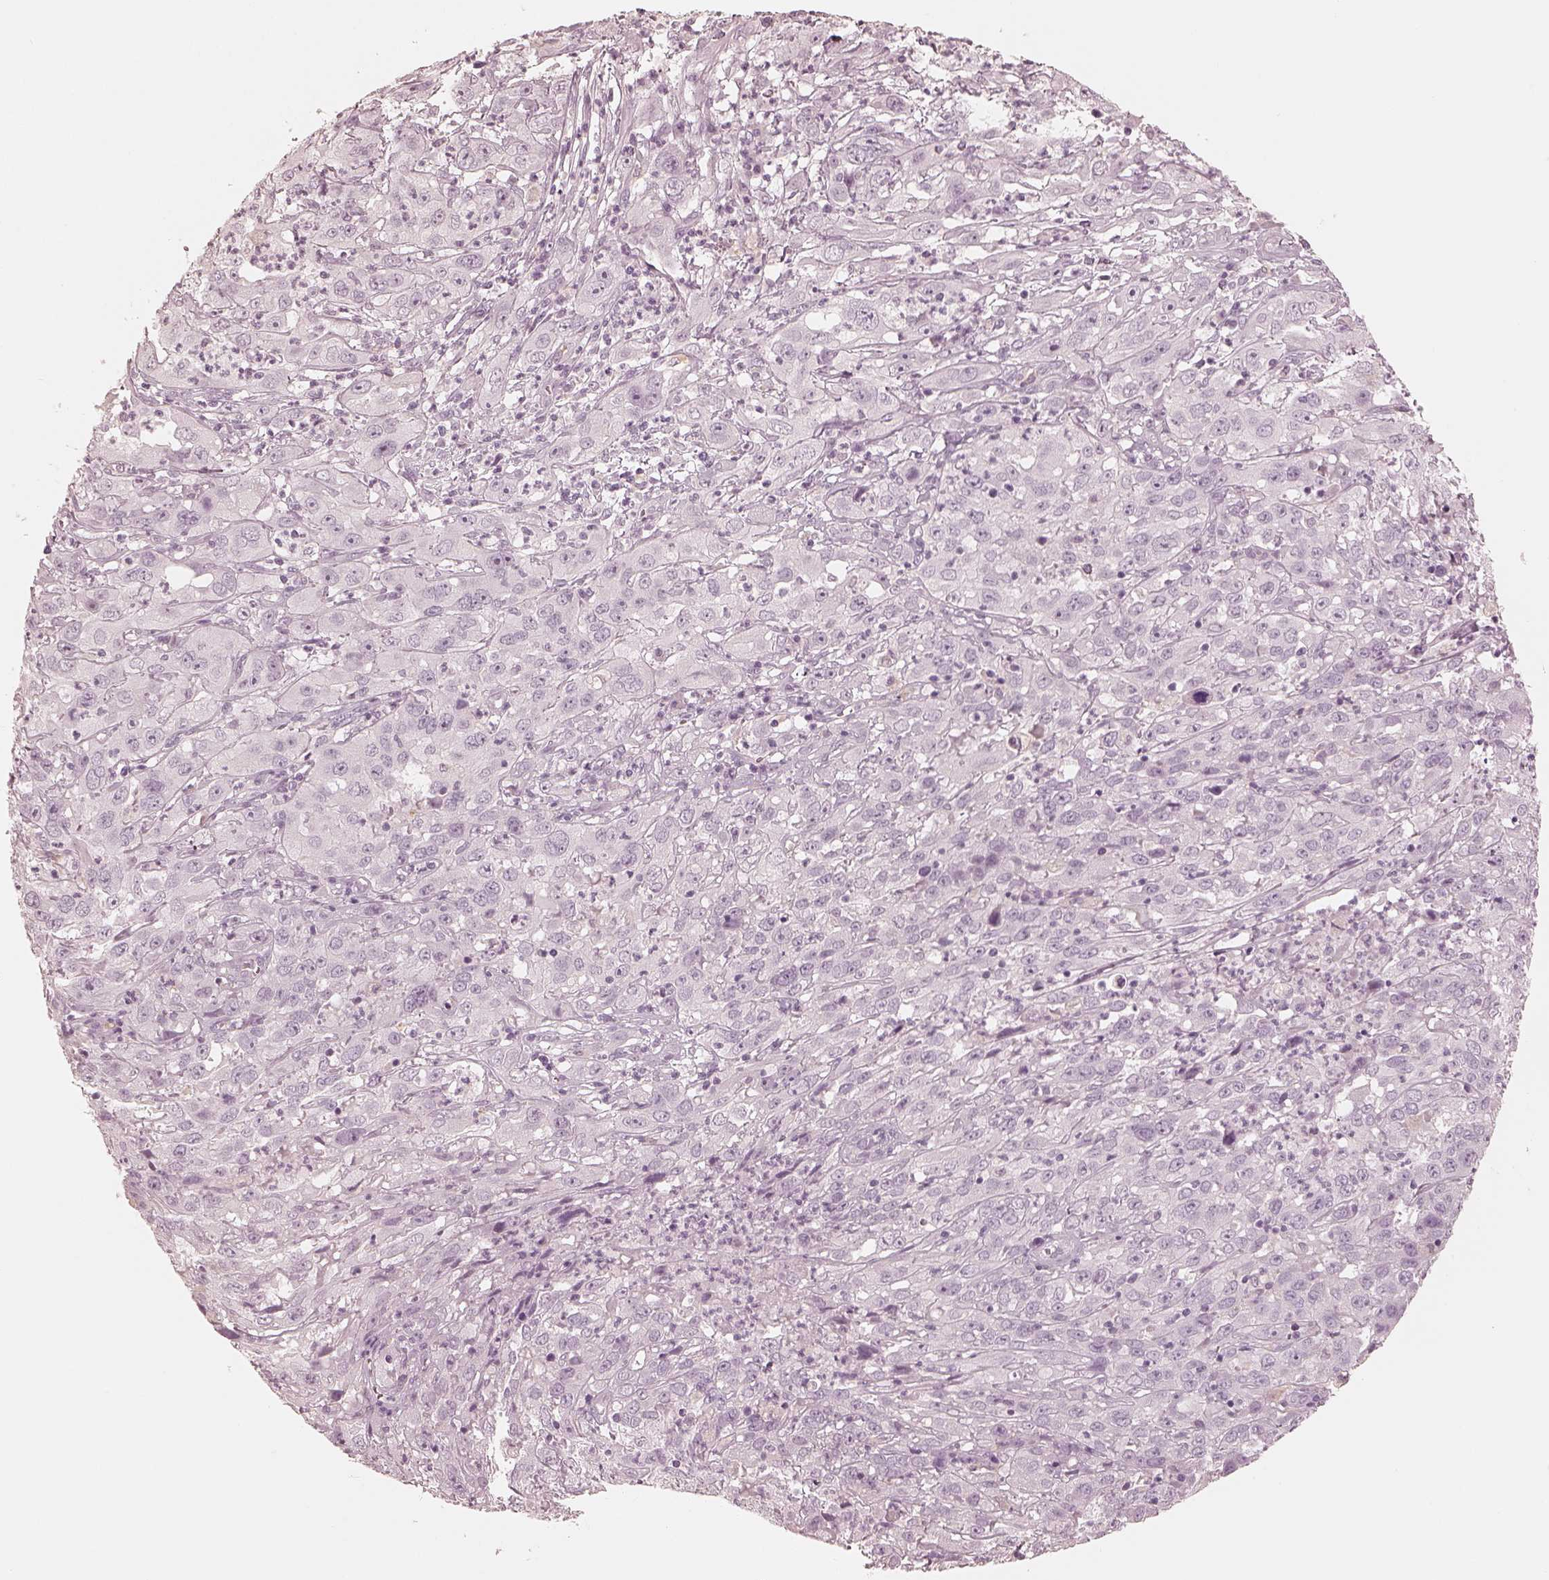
{"staining": {"intensity": "negative", "quantity": "none", "location": "none"}, "tissue": "cervical cancer", "cell_type": "Tumor cells", "image_type": "cancer", "snomed": [{"axis": "morphology", "description": "Squamous cell carcinoma, NOS"}, {"axis": "topography", "description": "Cervix"}], "caption": "Immunohistochemistry of cervical cancer (squamous cell carcinoma) displays no positivity in tumor cells.", "gene": "CALR3", "patient": {"sex": "female", "age": 32}}